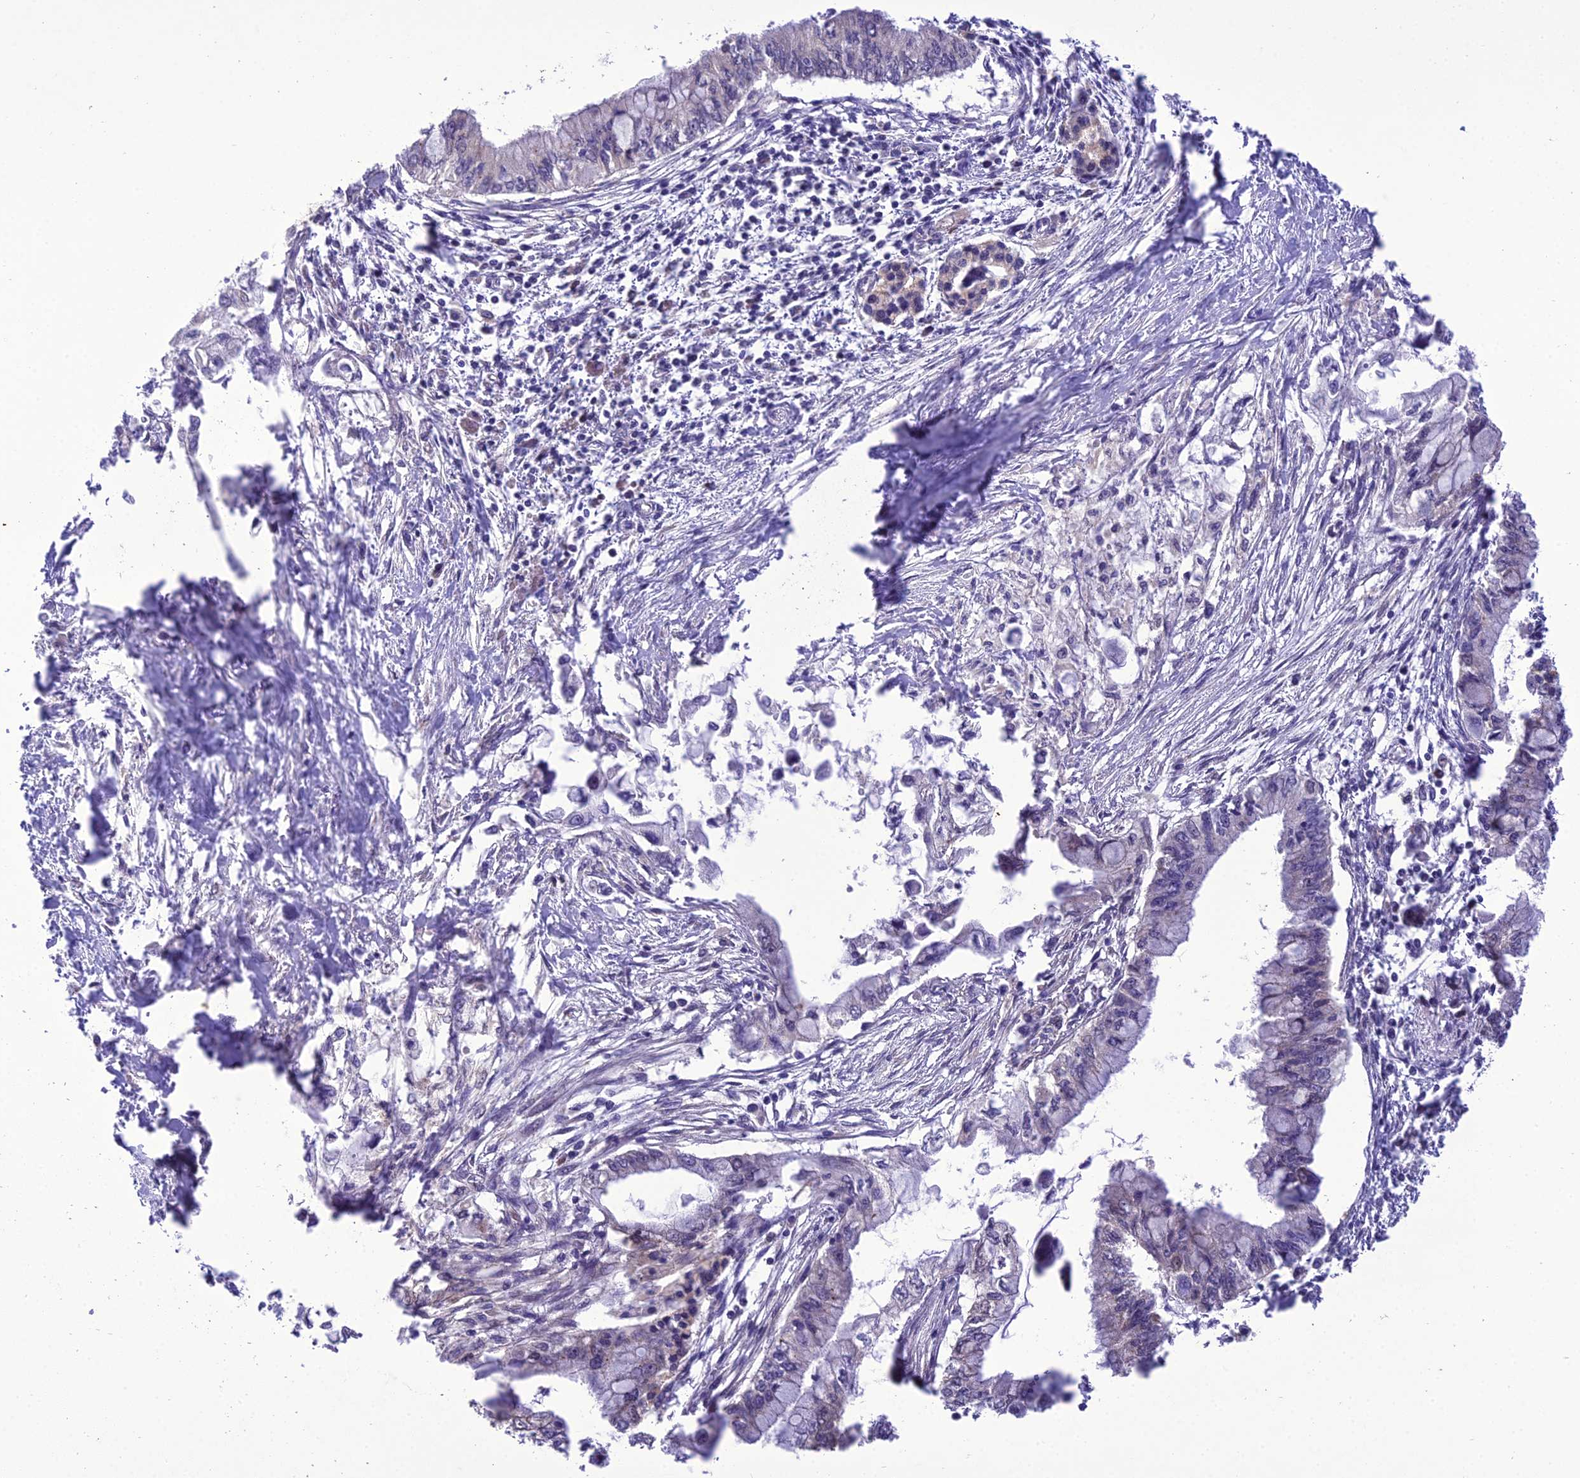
{"staining": {"intensity": "negative", "quantity": "none", "location": "none"}, "tissue": "pancreatic cancer", "cell_type": "Tumor cells", "image_type": "cancer", "snomed": [{"axis": "morphology", "description": "Adenocarcinoma, NOS"}, {"axis": "topography", "description": "Pancreas"}], "caption": "Human pancreatic cancer (adenocarcinoma) stained for a protein using immunohistochemistry (IHC) exhibits no expression in tumor cells.", "gene": "BORCS6", "patient": {"sex": "male", "age": 48}}